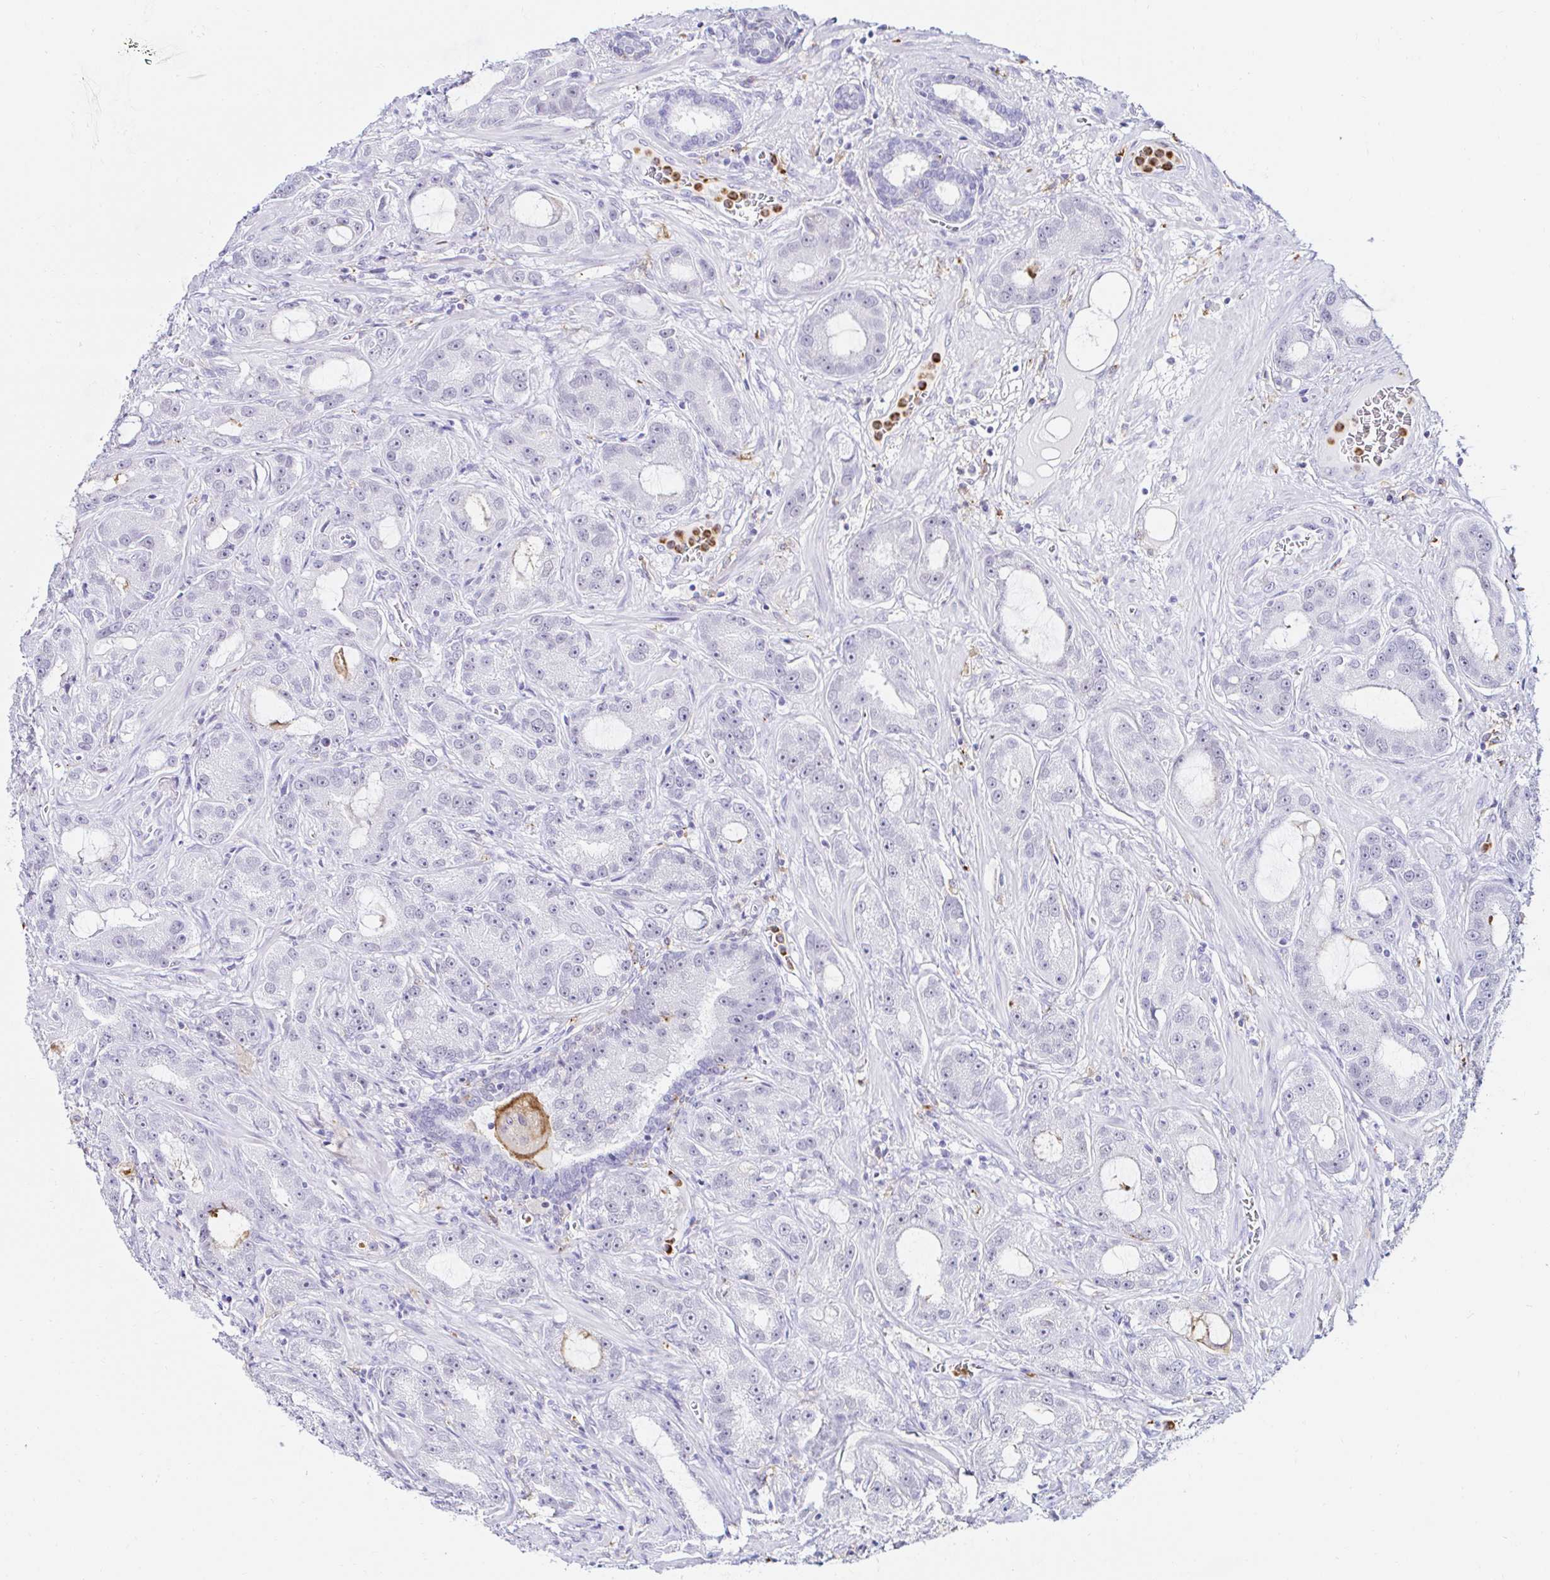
{"staining": {"intensity": "negative", "quantity": "none", "location": "none"}, "tissue": "prostate cancer", "cell_type": "Tumor cells", "image_type": "cancer", "snomed": [{"axis": "morphology", "description": "Adenocarcinoma, High grade"}, {"axis": "topography", "description": "Prostate"}], "caption": "DAB immunohistochemical staining of prostate cancer displays no significant staining in tumor cells.", "gene": "CYBB", "patient": {"sex": "male", "age": 65}}